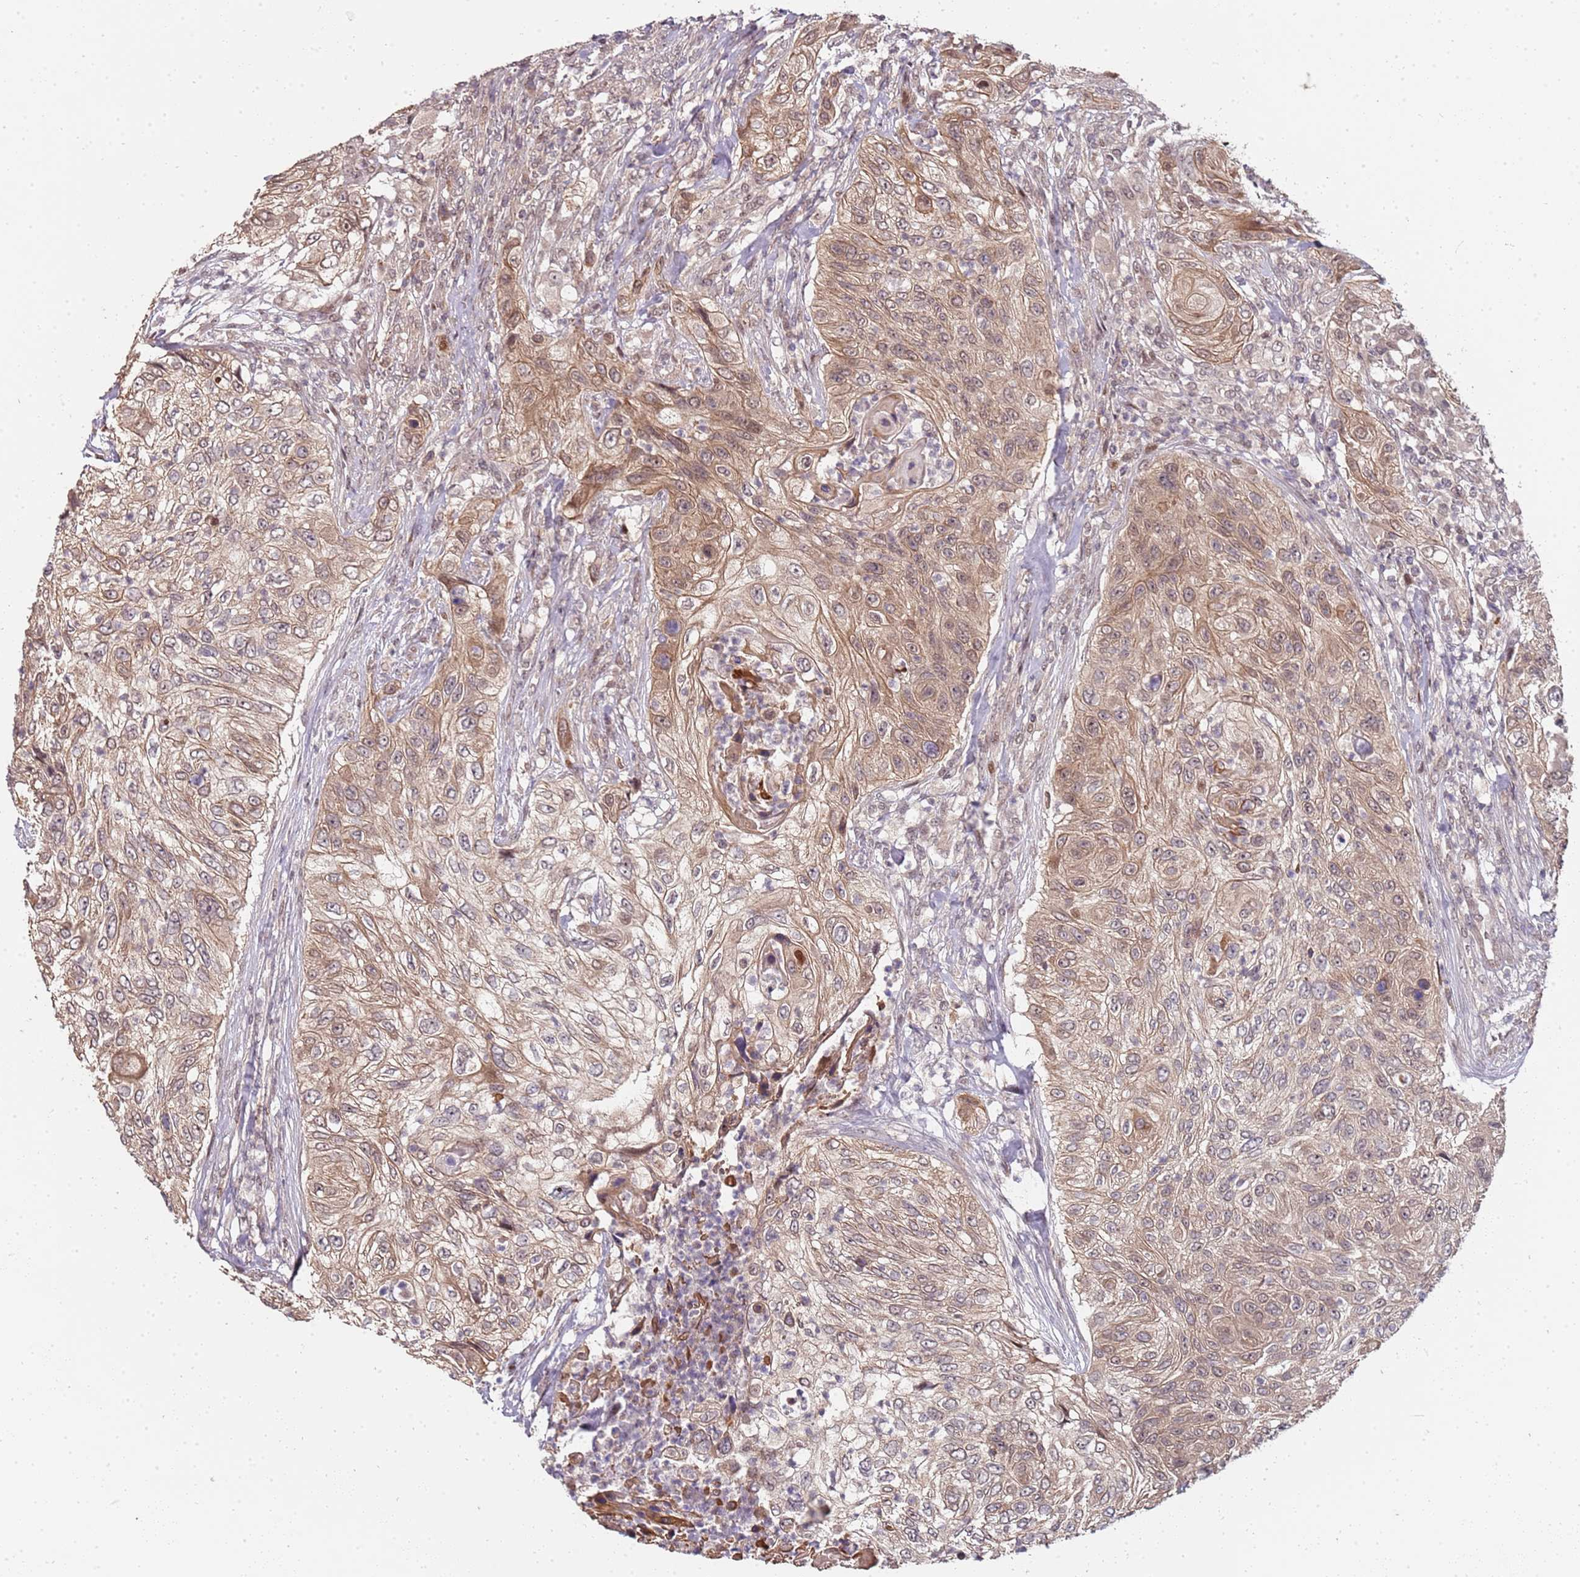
{"staining": {"intensity": "moderate", "quantity": ">75%", "location": "cytoplasmic/membranous"}, "tissue": "urothelial cancer", "cell_type": "Tumor cells", "image_type": "cancer", "snomed": [{"axis": "morphology", "description": "Urothelial carcinoma, High grade"}, {"axis": "topography", "description": "Urinary bladder"}], "caption": "A medium amount of moderate cytoplasmic/membranous expression is appreciated in approximately >75% of tumor cells in urothelial cancer tissue.", "gene": "EDC3", "patient": {"sex": "female", "age": 60}}